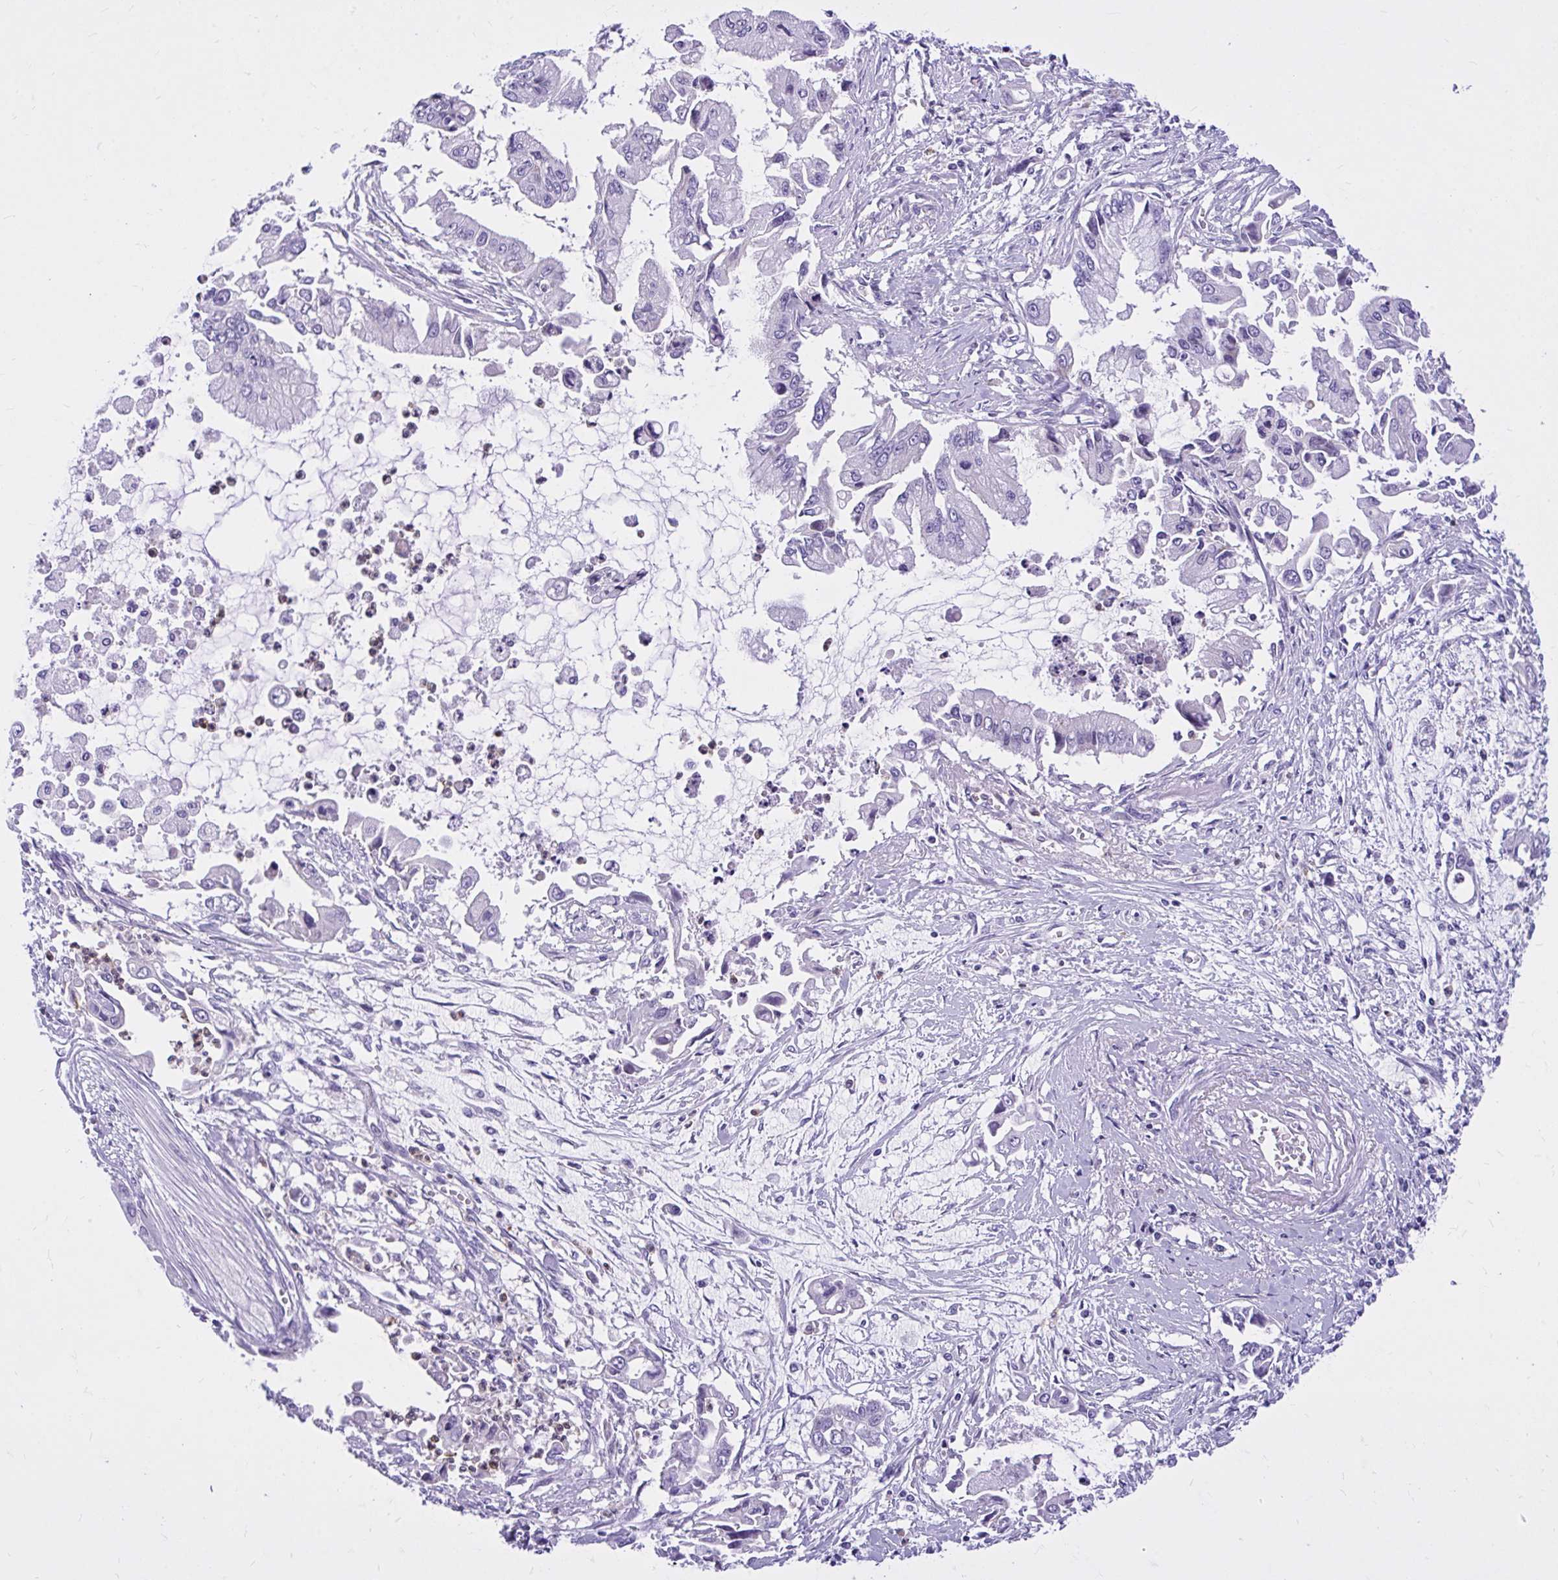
{"staining": {"intensity": "negative", "quantity": "none", "location": "none"}, "tissue": "pancreatic cancer", "cell_type": "Tumor cells", "image_type": "cancer", "snomed": [{"axis": "morphology", "description": "Adenocarcinoma, NOS"}, {"axis": "topography", "description": "Pancreas"}], "caption": "An image of pancreatic cancer stained for a protein displays no brown staining in tumor cells.", "gene": "ADAMTSL1", "patient": {"sex": "male", "age": 84}}